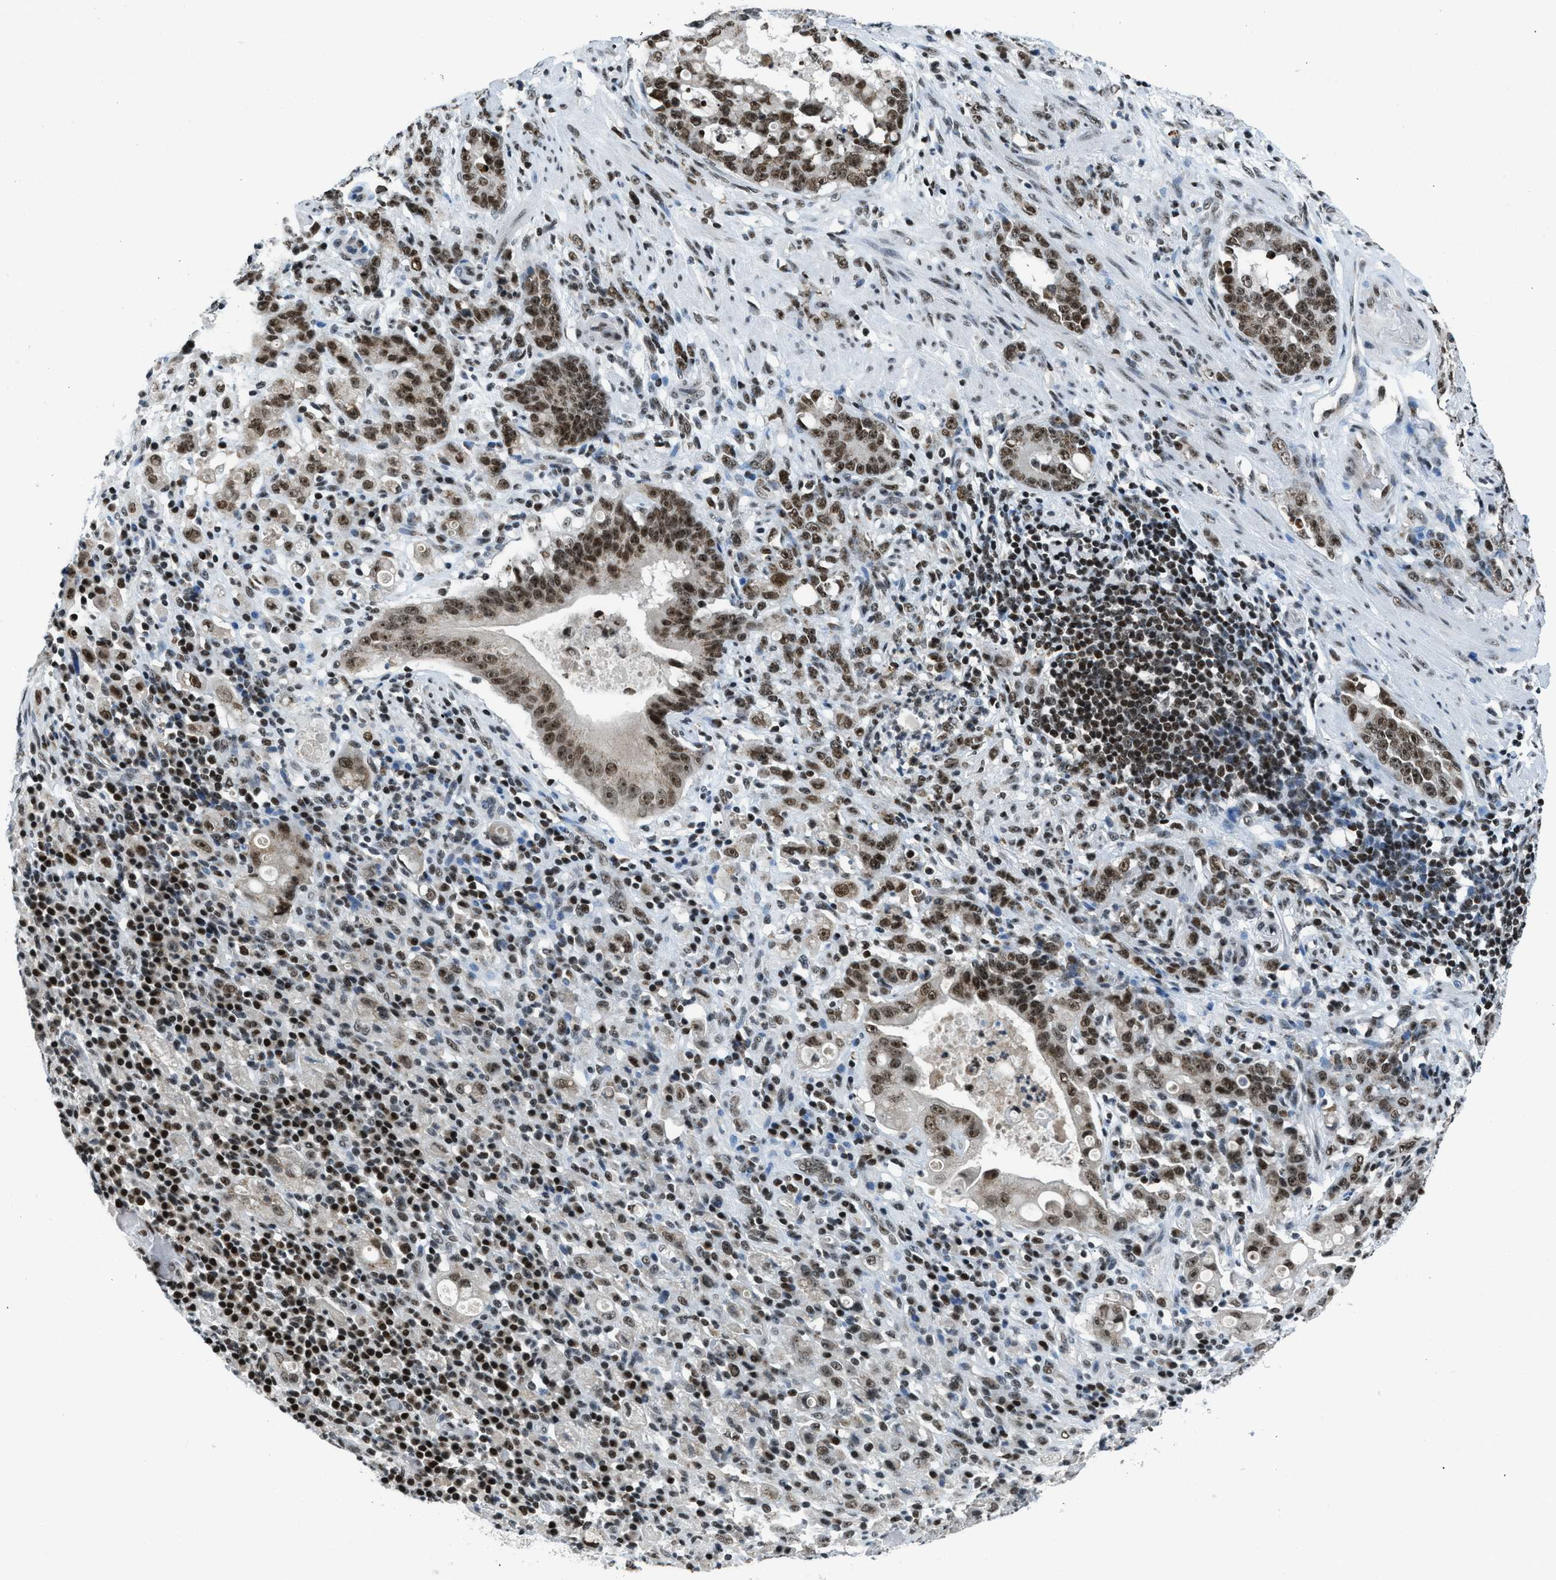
{"staining": {"intensity": "strong", "quantity": ">75%", "location": "nuclear"}, "tissue": "stomach cancer", "cell_type": "Tumor cells", "image_type": "cancer", "snomed": [{"axis": "morphology", "description": "Adenocarcinoma, NOS"}, {"axis": "topography", "description": "Stomach, lower"}], "caption": "Protein analysis of stomach cancer tissue reveals strong nuclear expression in approximately >75% of tumor cells.", "gene": "RAD51B", "patient": {"sex": "male", "age": 88}}